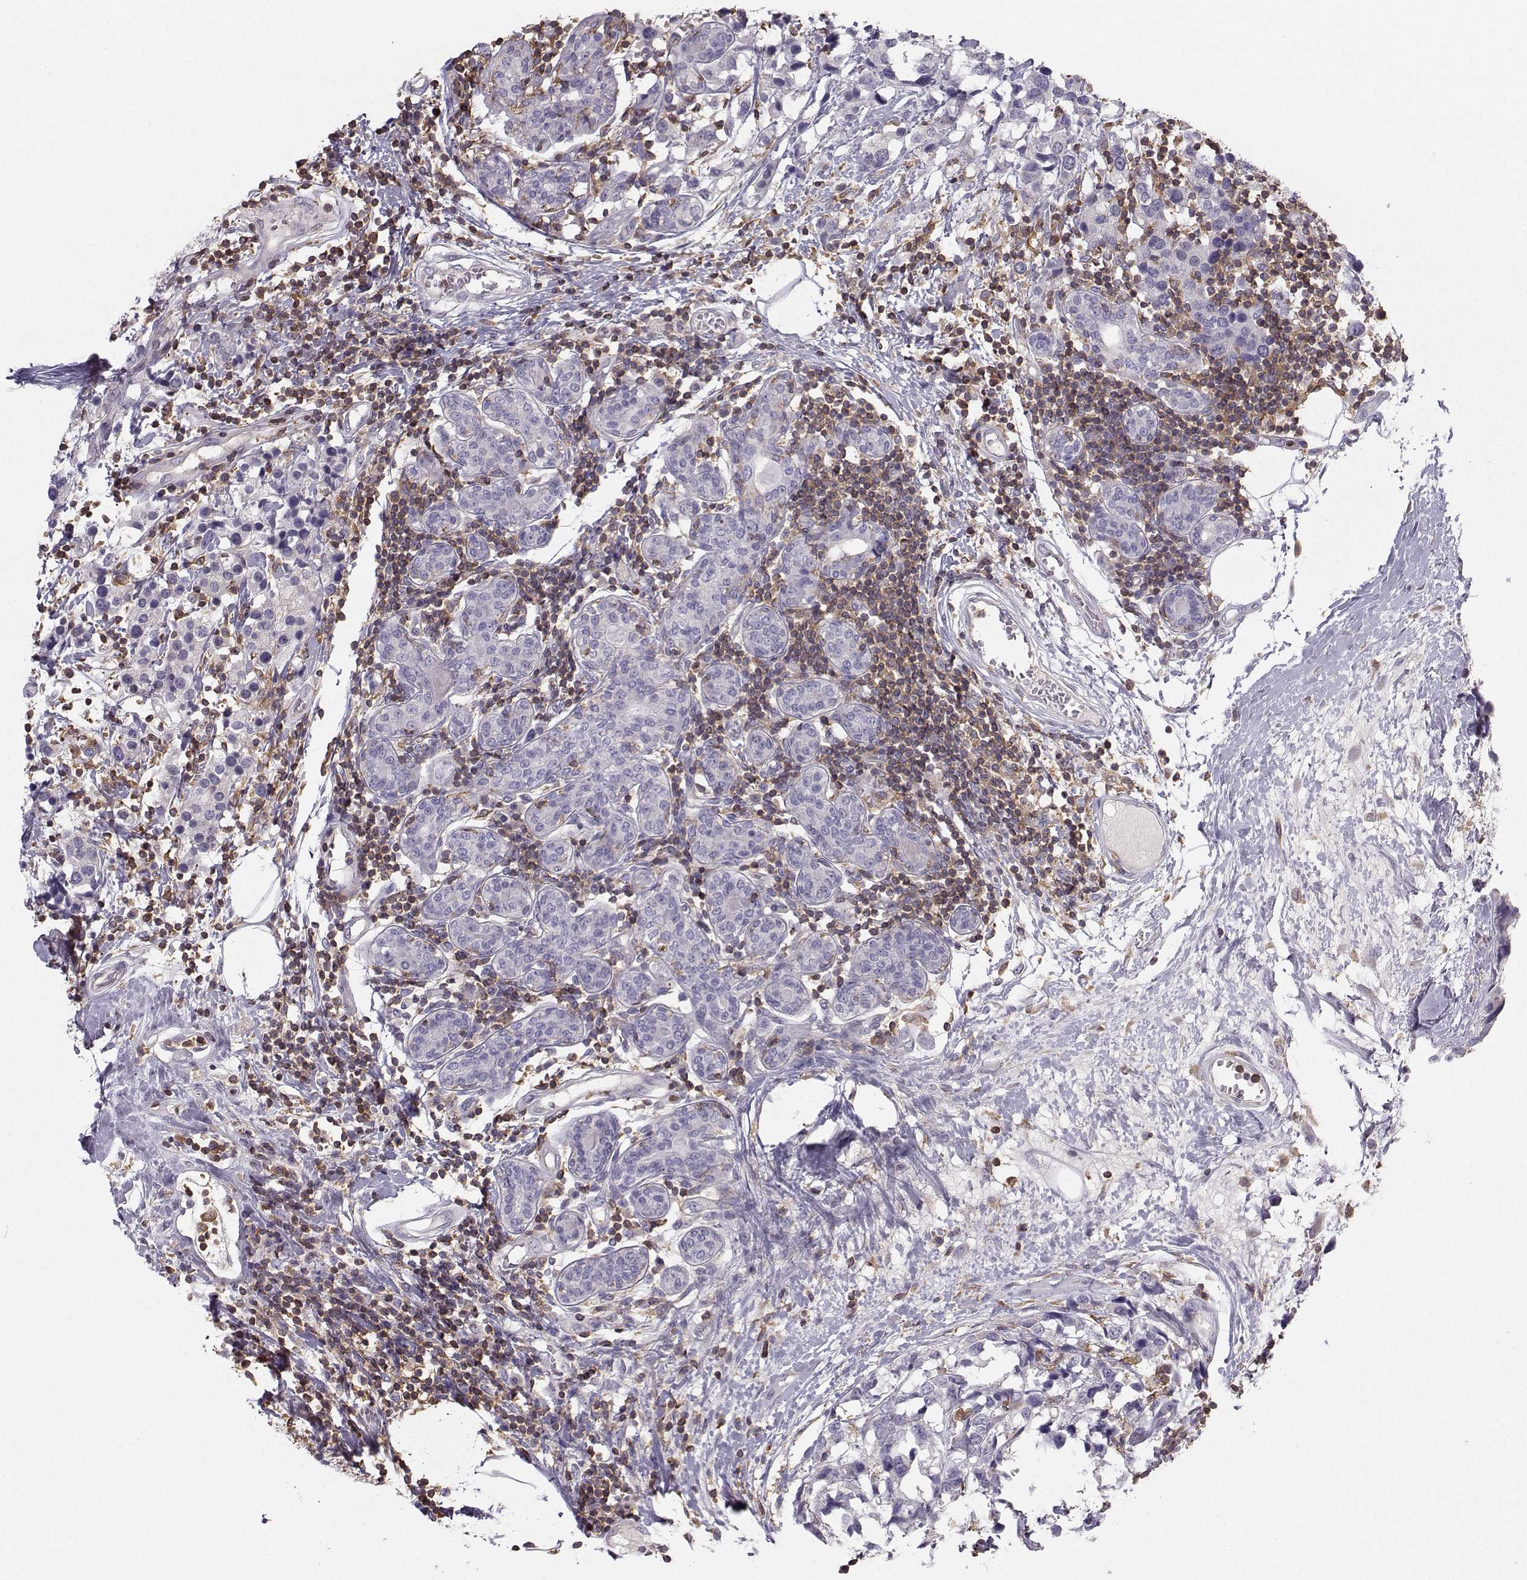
{"staining": {"intensity": "negative", "quantity": "none", "location": "none"}, "tissue": "breast cancer", "cell_type": "Tumor cells", "image_type": "cancer", "snomed": [{"axis": "morphology", "description": "Lobular carcinoma"}, {"axis": "topography", "description": "Breast"}], "caption": "Immunohistochemistry (IHC) image of neoplastic tissue: lobular carcinoma (breast) stained with DAB (3,3'-diaminobenzidine) exhibits no significant protein expression in tumor cells. (DAB (3,3'-diaminobenzidine) immunohistochemistry (IHC) with hematoxylin counter stain).", "gene": "ZBTB32", "patient": {"sex": "female", "age": 59}}